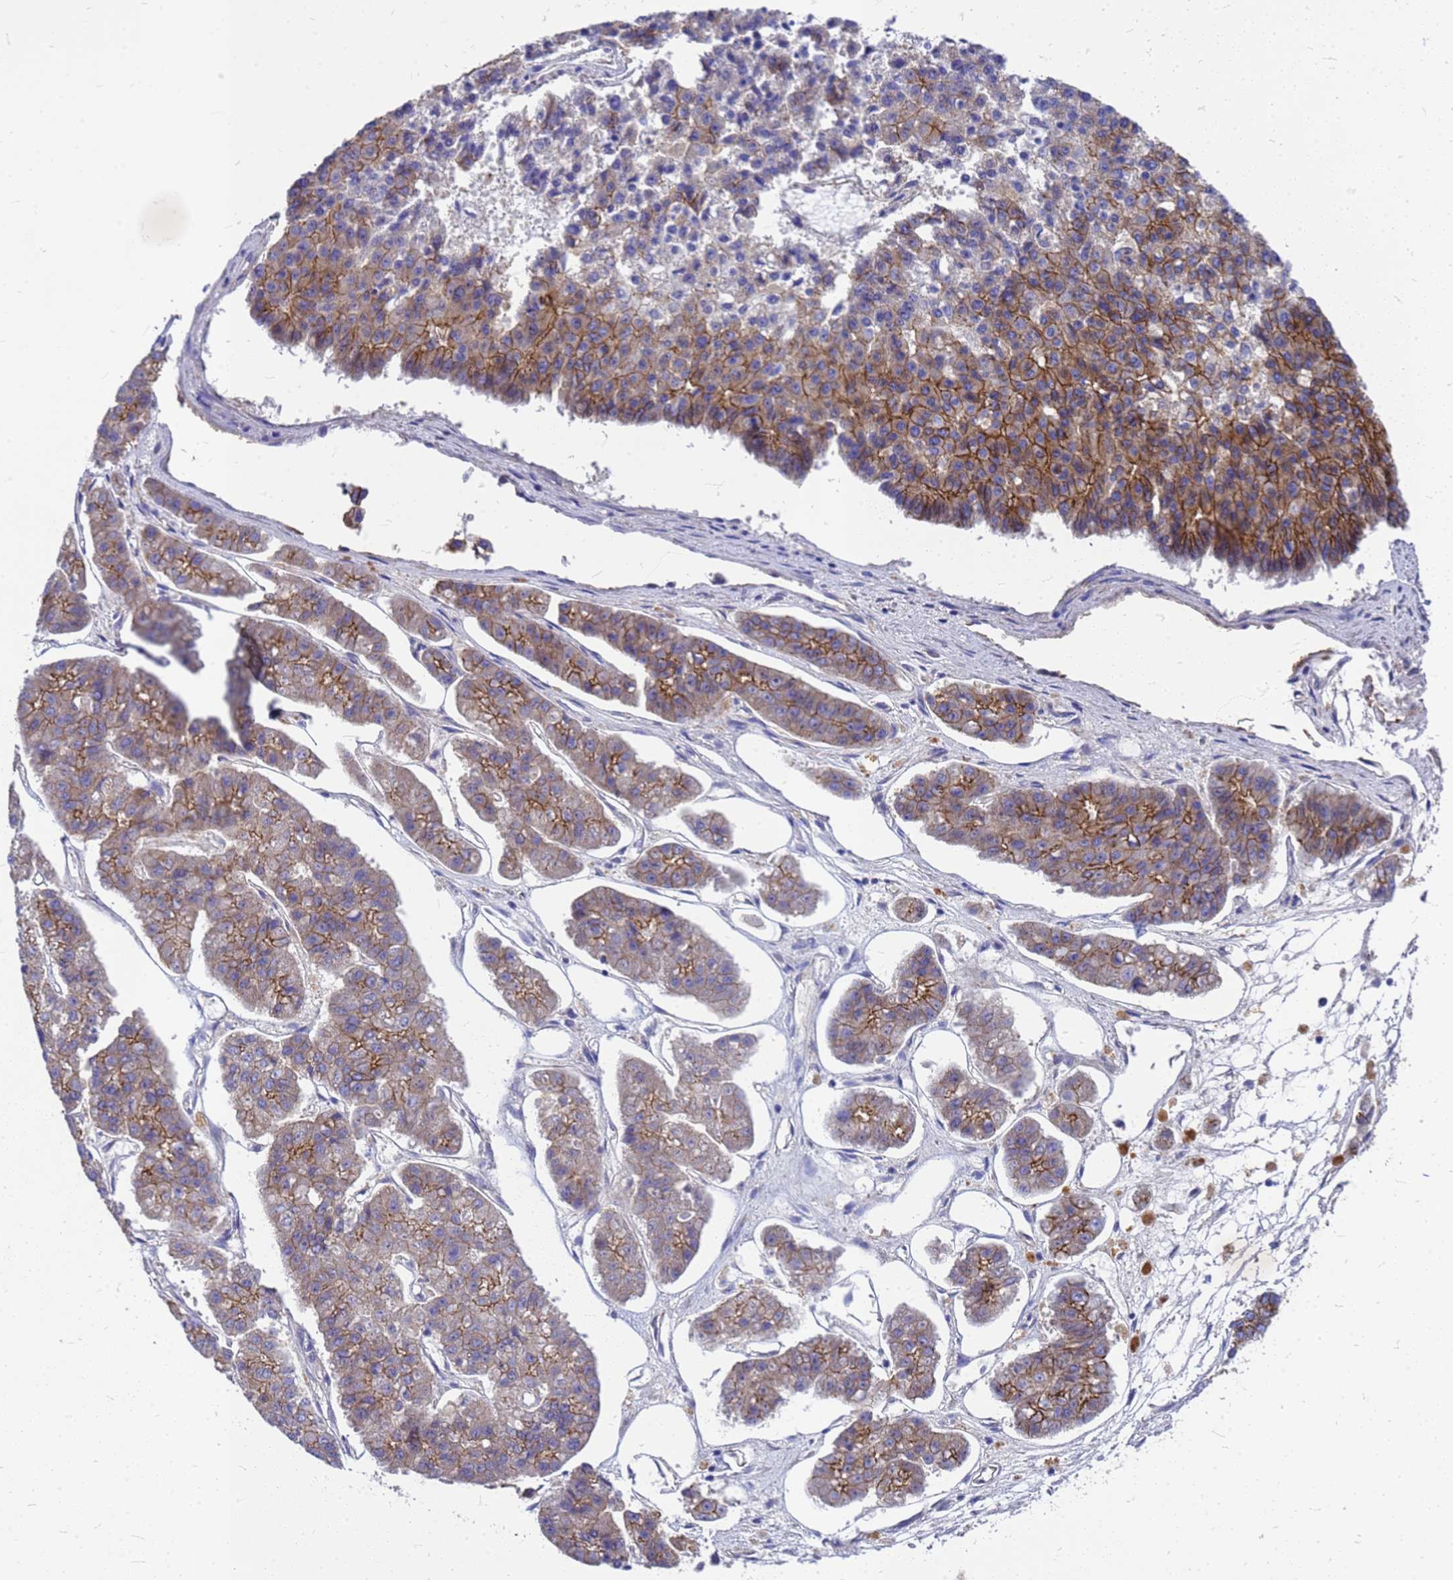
{"staining": {"intensity": "moderate", "quantity": ">75%", "location": "cytoplasmic/membranous"}, "tissue": "pancreatic cancer", "cell_type": "Tumor cells", "image_type": "cancer", "snomed": [{"axis": "morphology", "description": "Adenocarcinoma, NOS"}, {"axis": "topography", "description": "Pancreas"}], "caption": "Pancreatic cancer (adenocarcinoma) was stained to show a protein in brown. There is medium levels of moderate cytoplasmic/membranous positivity in about >75% of tumor cells.", "gene": "FBXW5", "patient": {"sex": "male", "age": 50}}